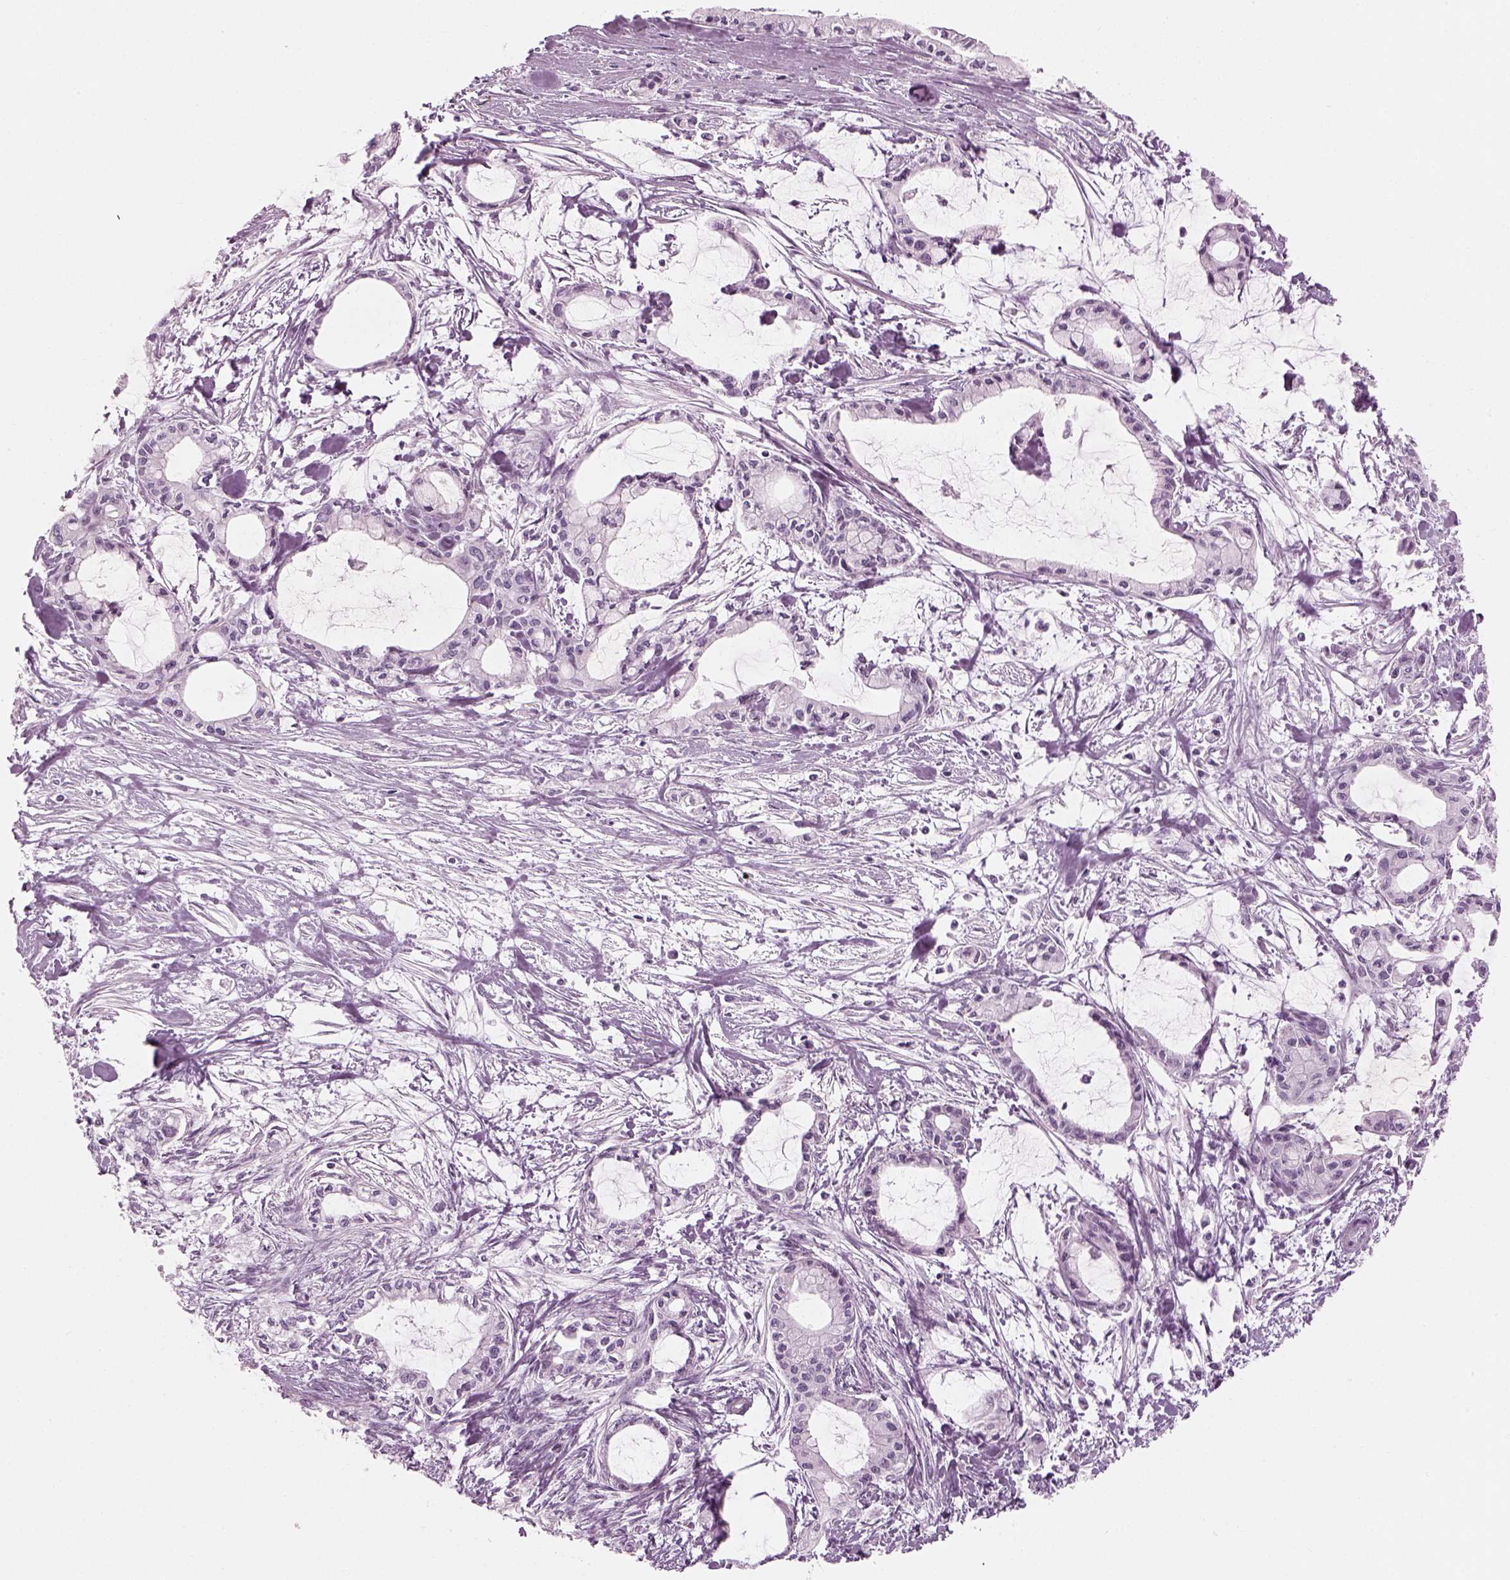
{"staining": {"intensity": "negative", "quantity": "none", "location": "none"}, "tissue": "pancreatic cancer", "cell_type": "Tumor cells", "image_type": "cancer", "snomed": [{"axis": "morphology", "description": "Adenocarcinoma, NOS"}, {"axis": "topography", "description": "Pancreas"}], "caption": "Tumor cells are negative for brown protein staining in adenocarcinoma (pancreatic).", "gene": "SAG", "patient": {"sex": "male", "age": 48}}